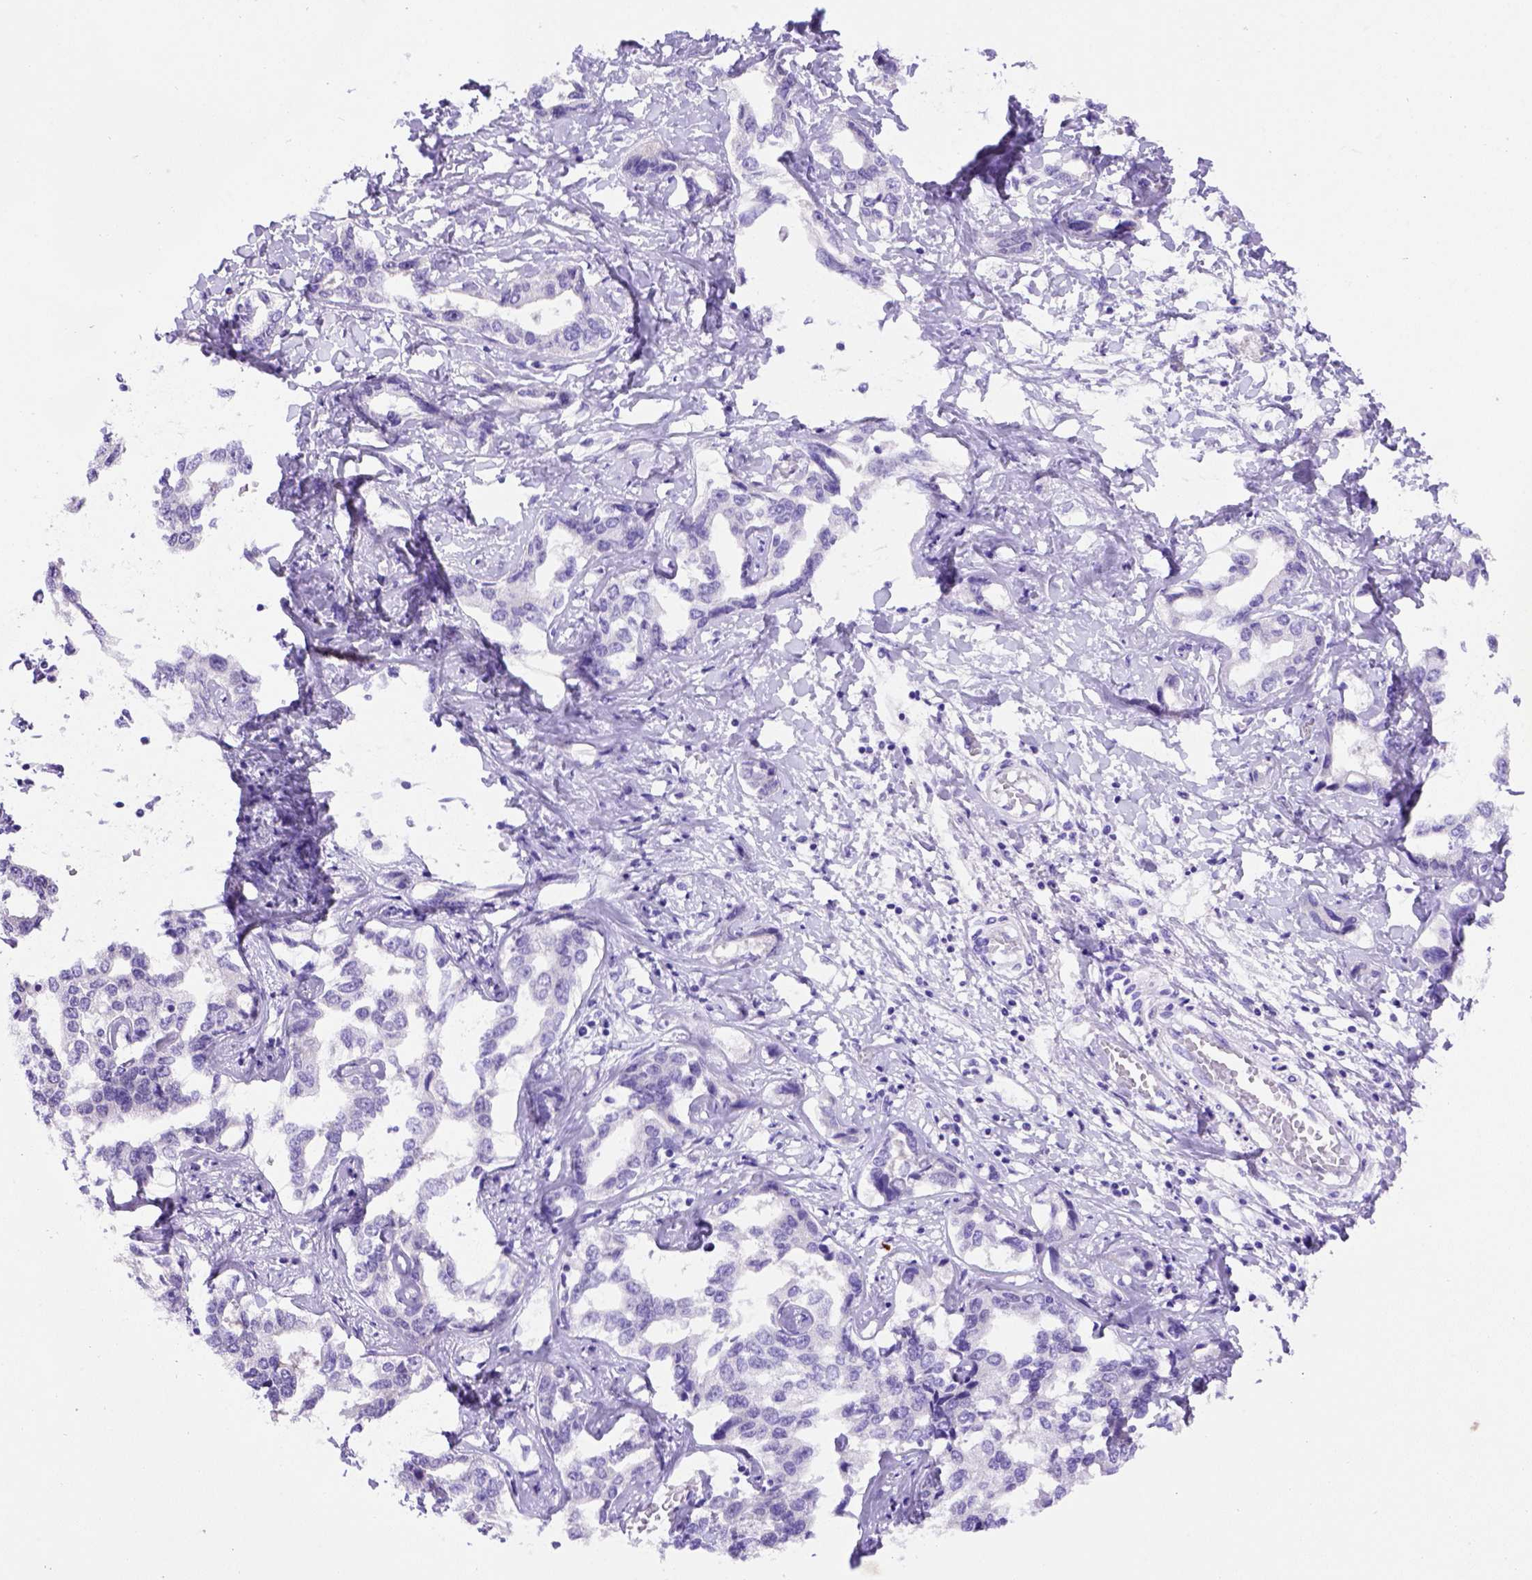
{"staining": {"intensity": "negative", "quantity": "none", "location": "none"}, "tissue": "liver cancer", "cell_type": "Tumor cells", "image_type": "cancer", "snomed": [{"axis": "morphology", "description": "Cholangiocarcinoma"}, {"axis": "topography", "description": "Liver"}], "caption": "IHC photomicrograph of liver cancer stained for a protein (brown), which shows no expression in tumor cells.", "gene": "FOXI1", "patient": {"sex": "male", "age": 59}}